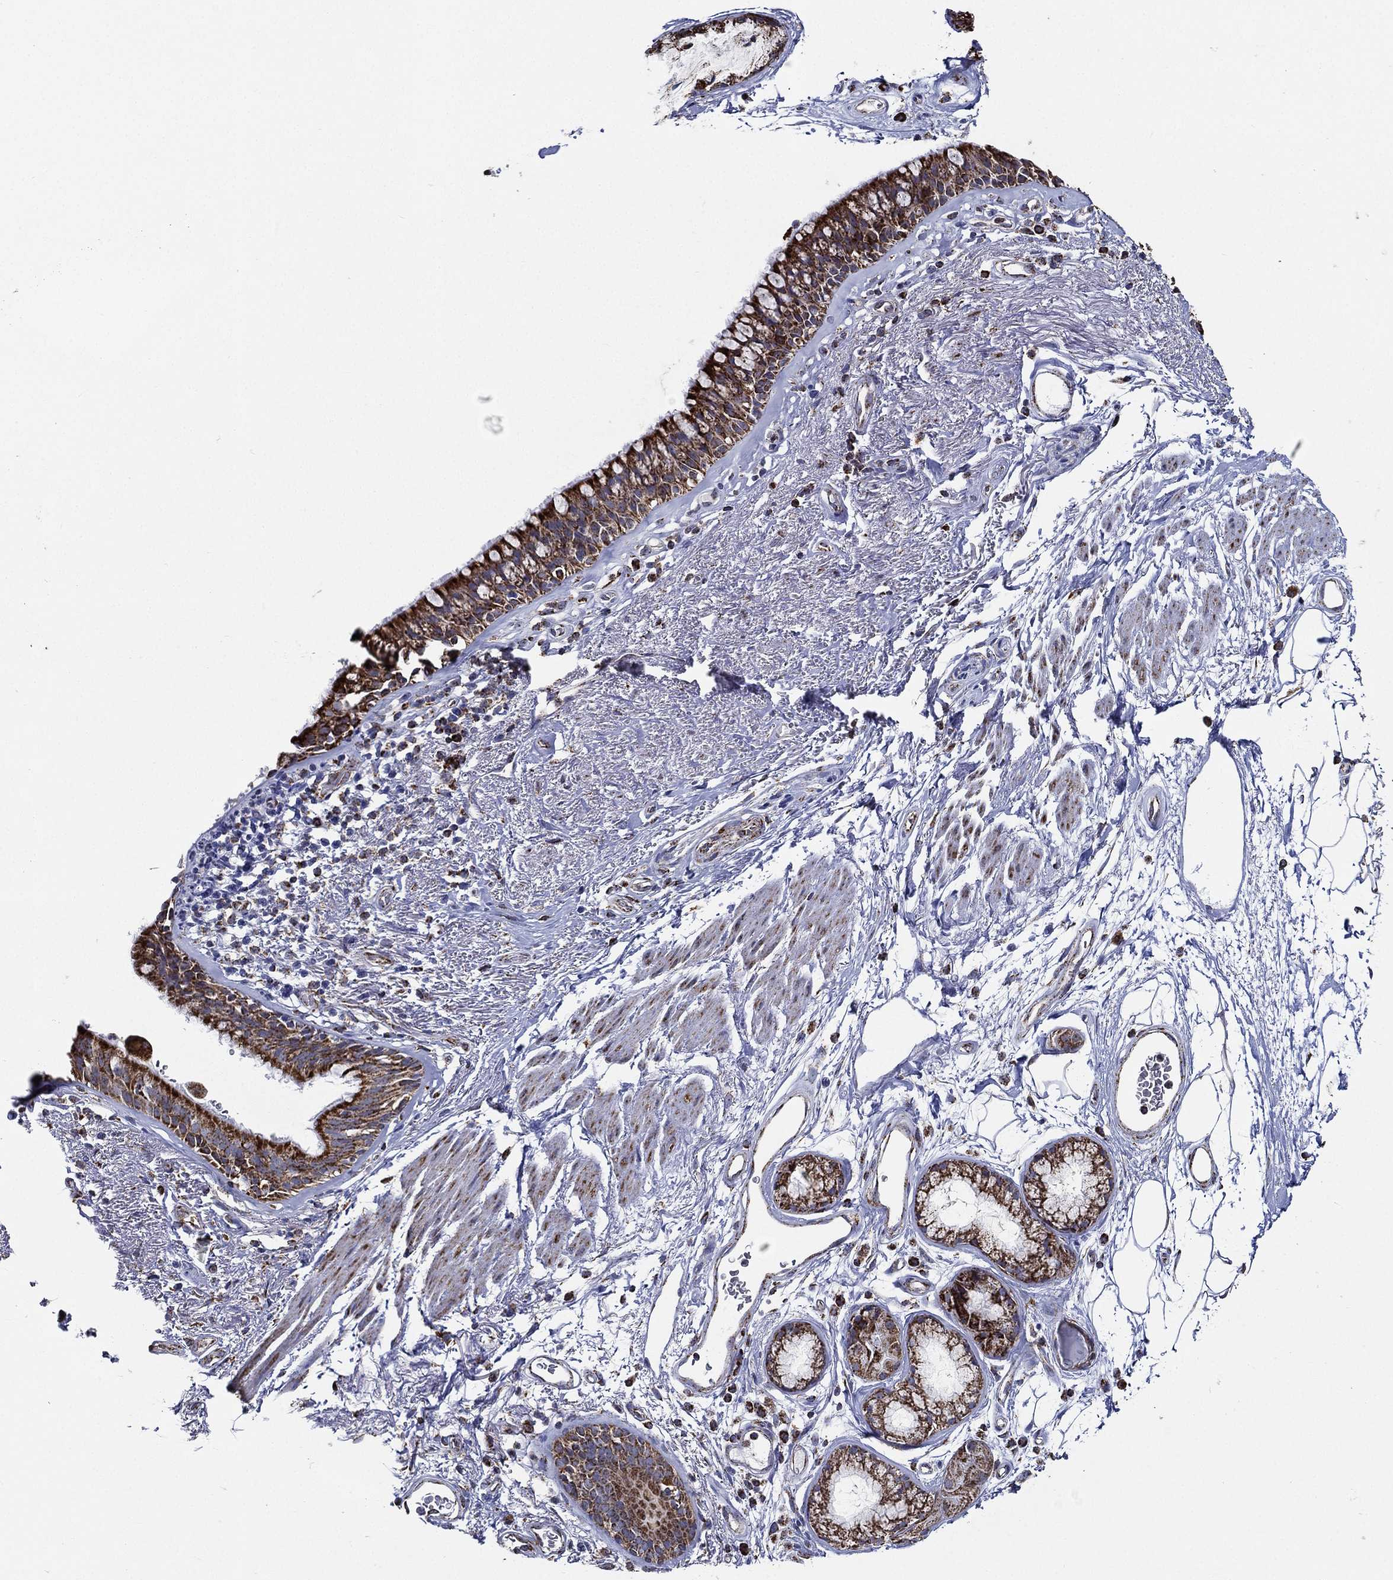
{"staining": {"intensity": "strong", "quantity": ">75%", "location": "cytoplasmic/membranous"}, "tissue": "bronchus", "cell_type": "Respiratory epithelial cells", "image_type": "normal", "snomed": [{"axis": "morphology", "description": "Normal tissue, NOS"}, {"axis": "topography", "description": "Bronchus"}], "caption": "A micrograph showing strong cytoplasmic/membranous expression in about >75% of respiratory epithelial cells in unremarkable bronchus, as visualized by brown immunohistochemical staining.", "gene": "NDUFAB1", "patient": {"sex": "male", "age": 82}}